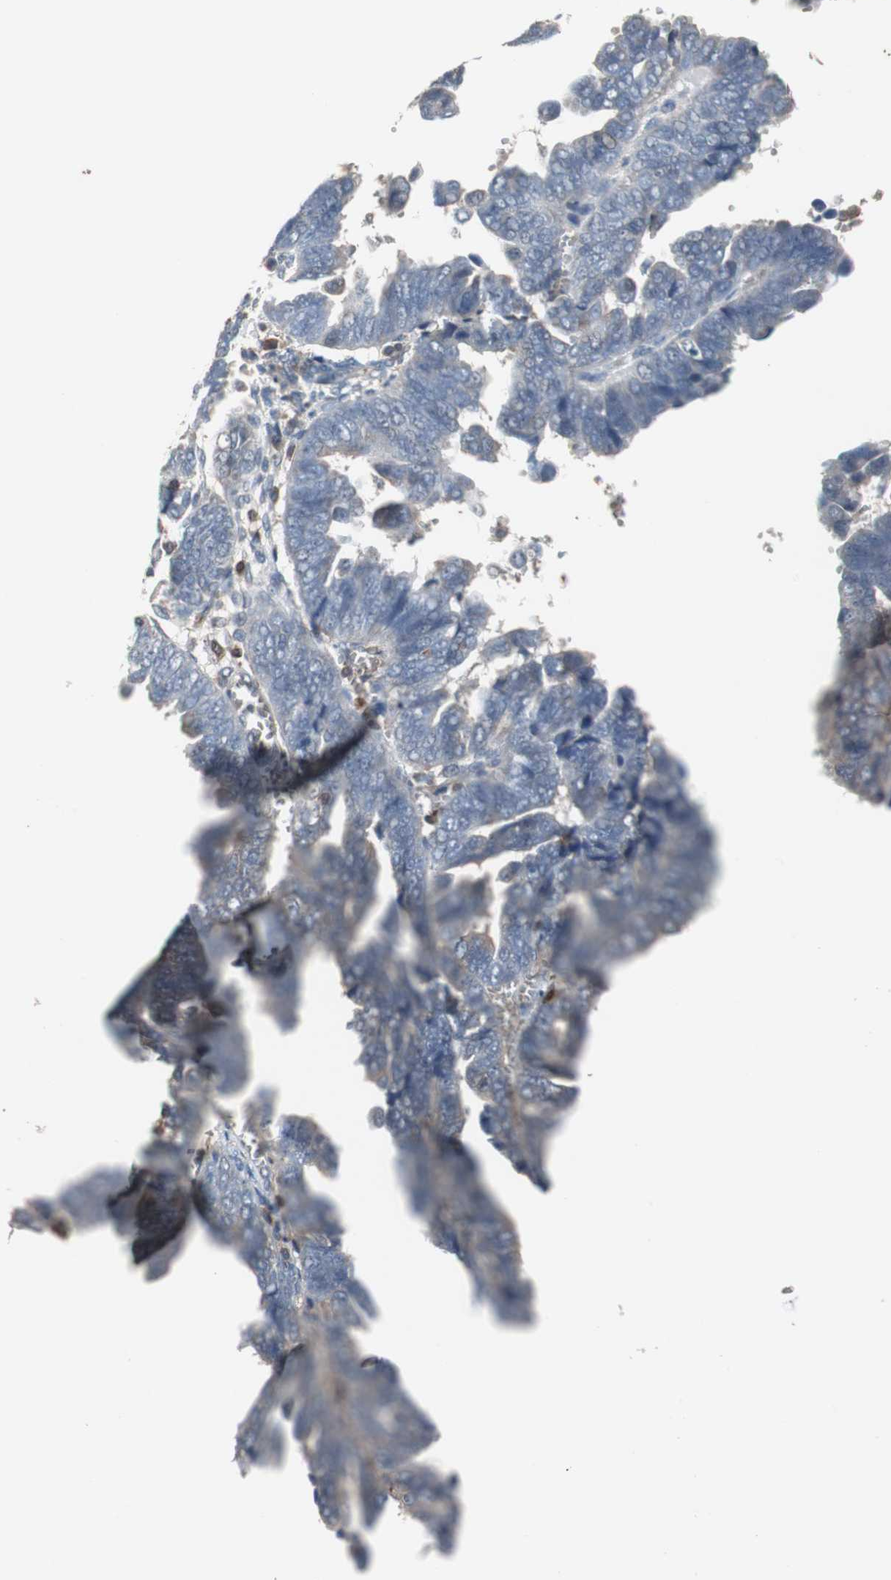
{"staining": {"intensity": "negative", "quantity": "none", "location": "none"}, "tissue": "endometrial cancer", "cell_type": "Tumor cells", "image_type": "cancer", "snomed": [{"axis": "morphology", "description": "Adenocarcinoma, NOS"}, {"axis": "topography", "description": "Endometrium"}], "caption": "Immunohistochemical staining of human endometrial cancer (adenocarcinoma) exhibits no significant staining in tumor cells.", "gene": "CALB2", "patient": {"sex": "female", "age": 75}}